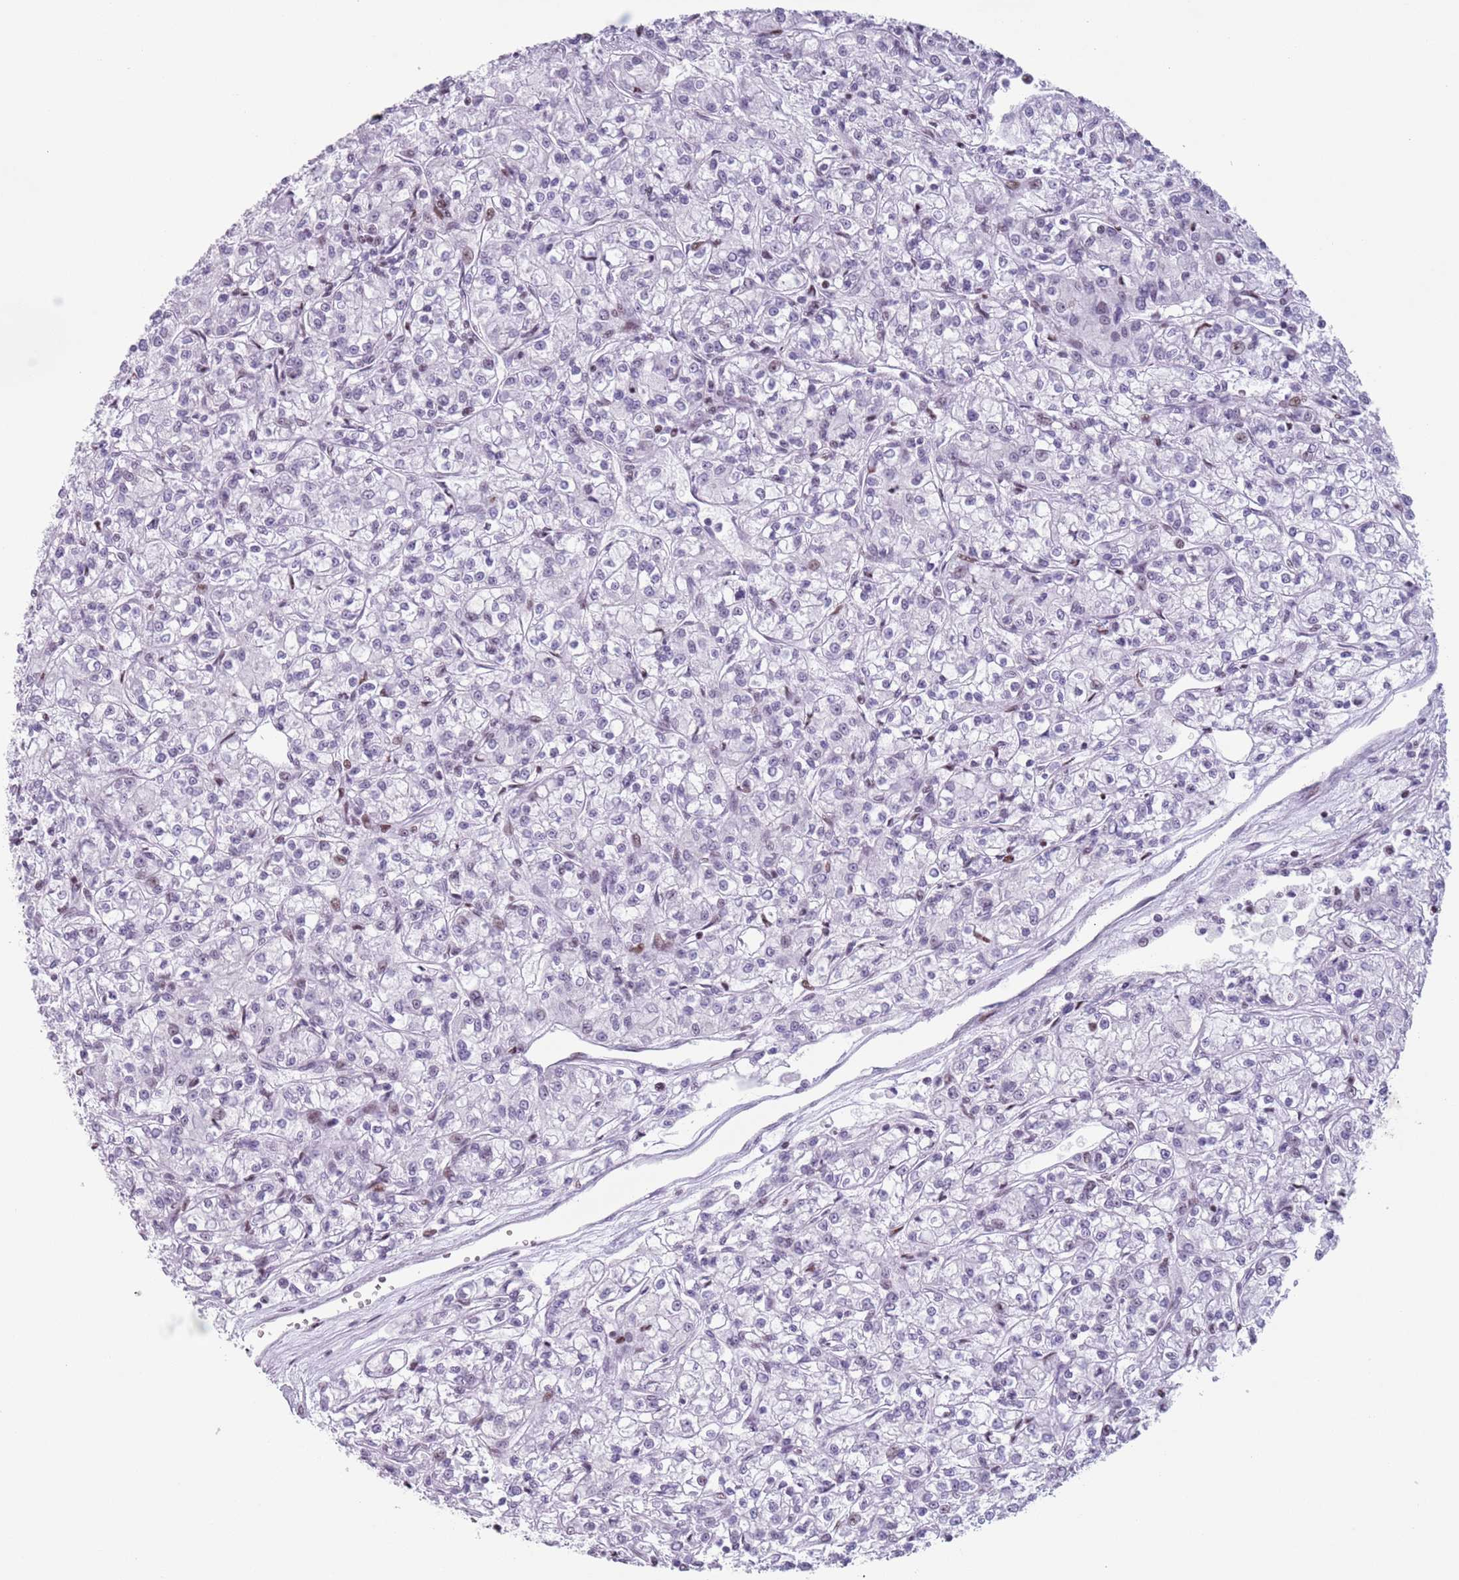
{"staining": {"intensity": "moderate", "quantity": "<25%", "location": "nuclear"}, "tissue": "renal cancer", "cell_type": "Tumor cells", "image_type": "cancer", "snomed": [{"axis": "morphology", "description": "Adenocarcinoma, NOS"}, {"axis": "topography", "description": "Kidney"}], "caption": "This is an image of immunohistochemistry staining of renal cancer, which shows moderate expression in the nuclear of tumor cells.", "gene": "FAM104B", "patient": {"sex": "female", "age": 59}}